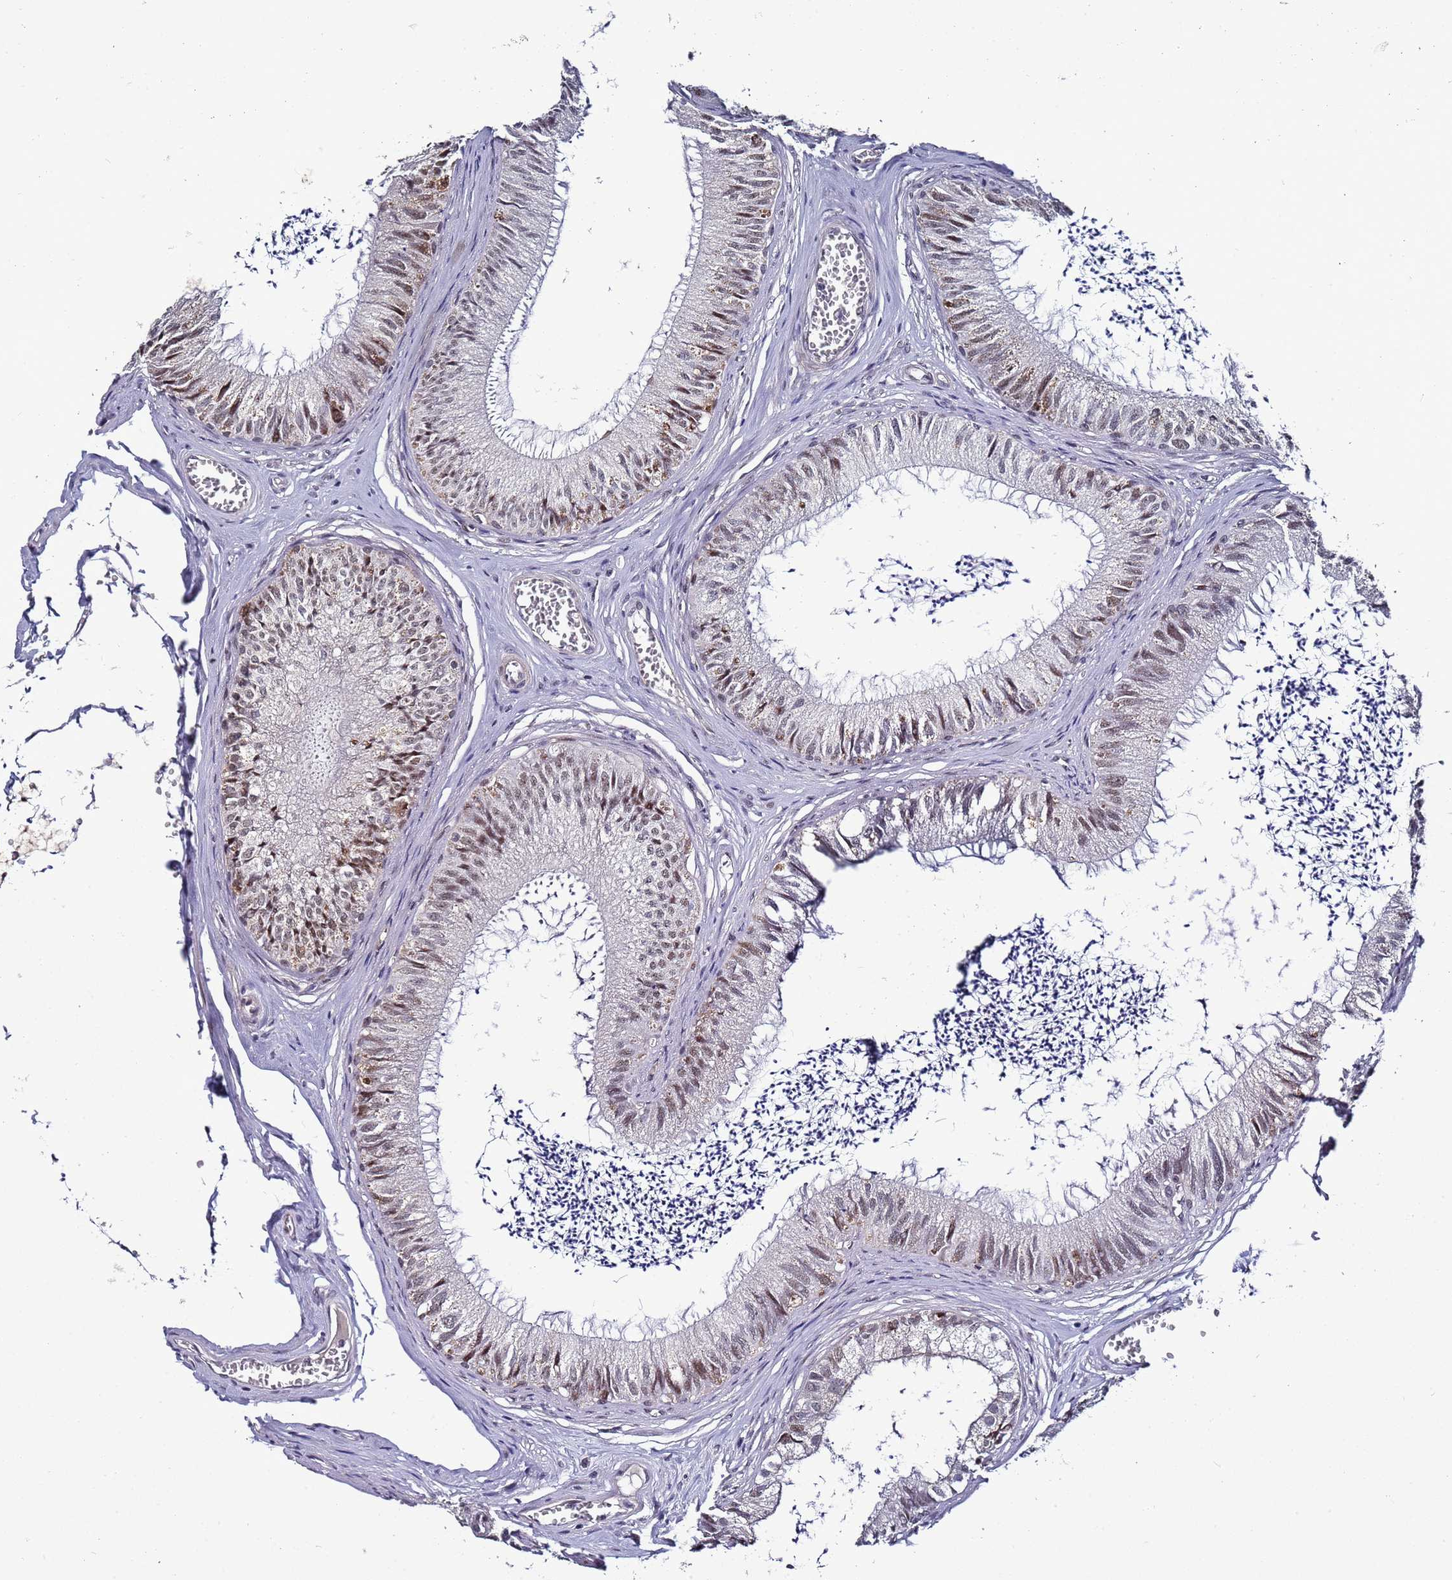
{"staining": {"intensity": "moderate", "quantity": "25%-75%", "location": "nuclear"}, "tissue": "epididymis", "cell_type": "Glandular cells", "image_type": "normal", "snomed": [{"axis": "morphology", "description": "Normal tissue, NOS"}, {"axis": "topography", "description": "Epididymis"}], "caption": "Human epididymis stained with a brown dye demonstrates moderate nuclear positive staining in approximately 25%-75% of glandular cells.", "gene": "PSMA7", "patient": {"sex": "male", "age": 79}}